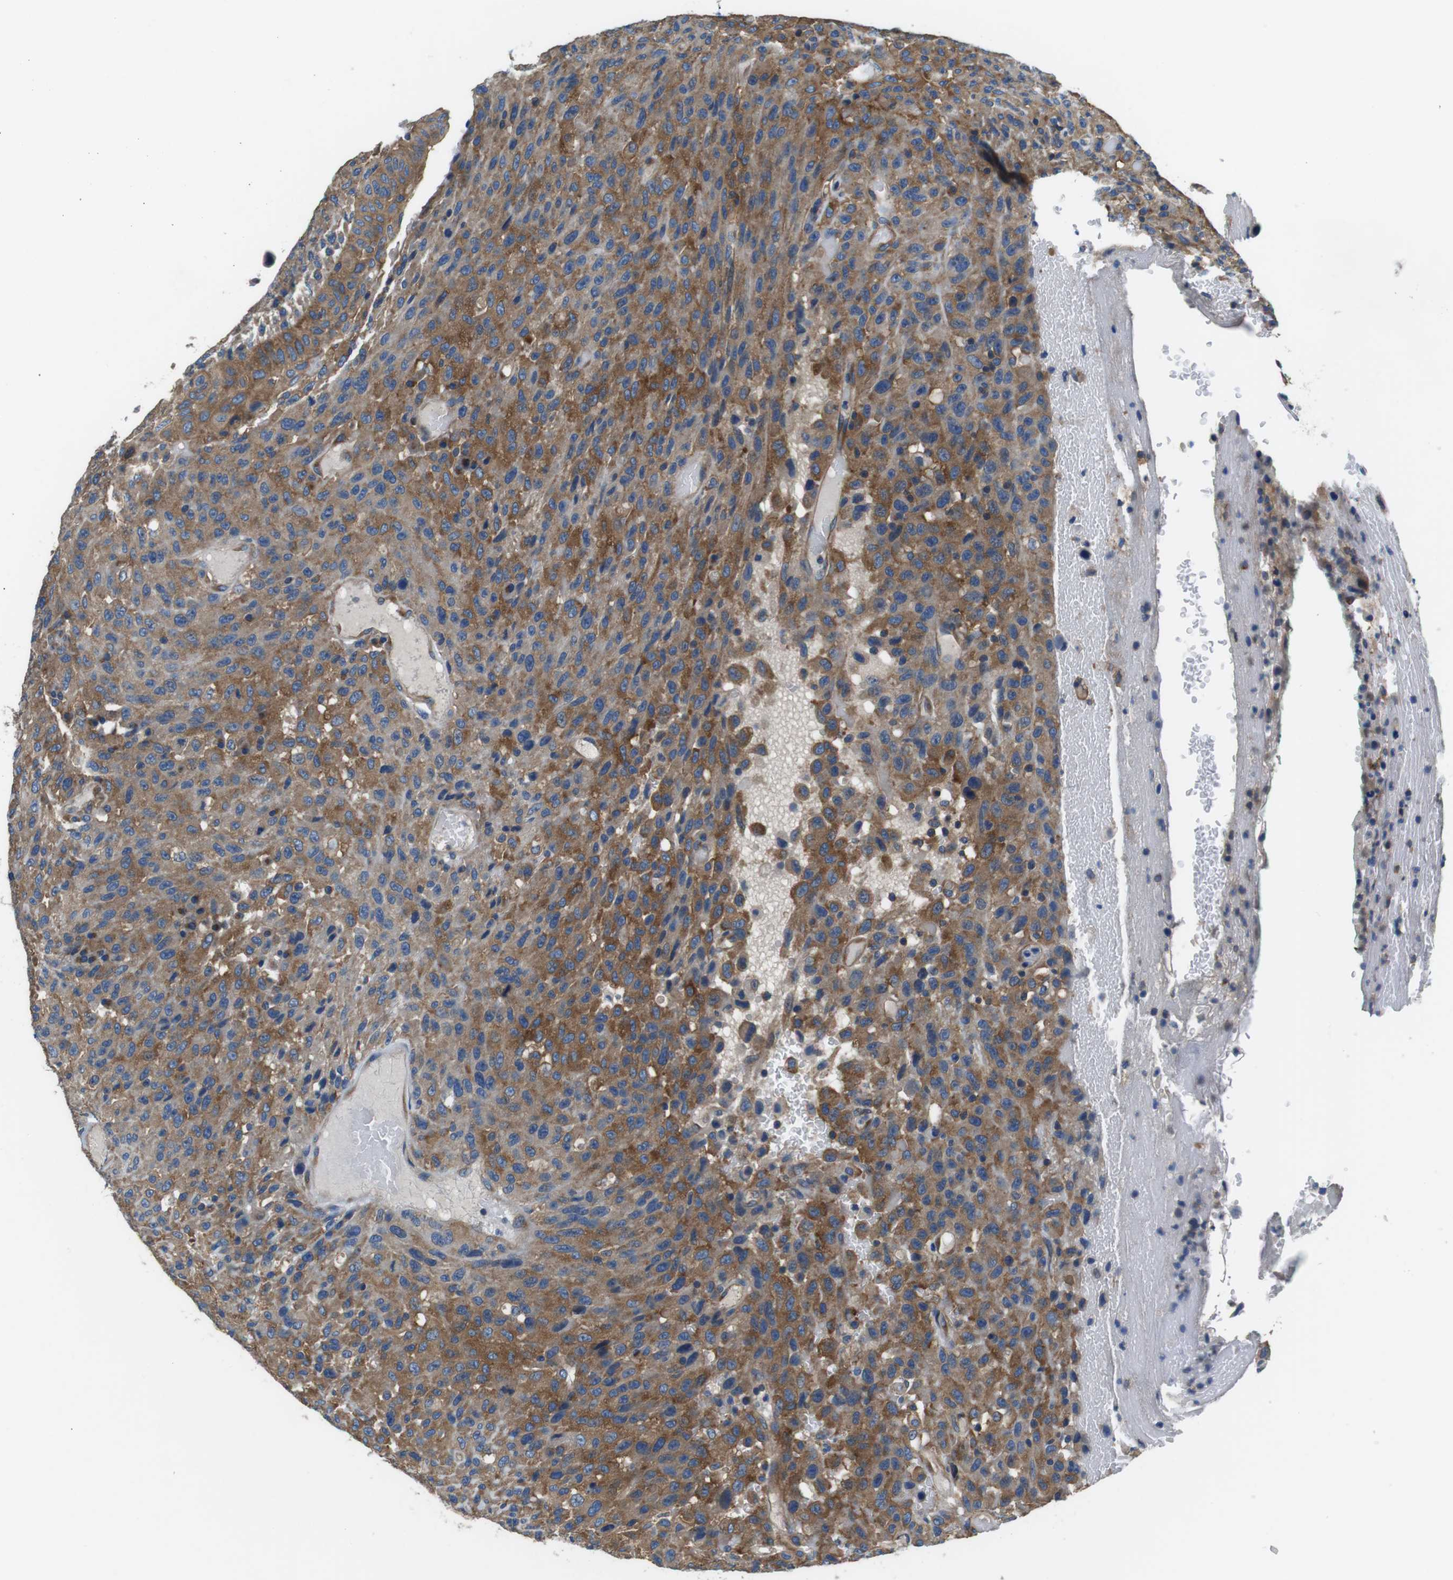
{"staining": {"intensity": "moderate", "quantity": ">75%", "location": "cytoplasmic/membranous"}, "tissue": "urothelial cancer", "cell_type": "Tumor cells", "image_type": "cancer", "snomed": [{"axis": "morphology", "description": "Urothelial carcinoma, High grade"}, {"axis": "topography", "description": "Urinary bladder"}], "caption": "Immunohistochemical staining of human urothelial carcinoma (high-grade) exhibits medium levels of moderate cytoplasmic/membranous staining in about >75% of tumor cells. (Brightfield microscopy of DAB IHC at high magnification).", "gene": "DENND4C", "patient": {"sex": "male", "age": 66}}